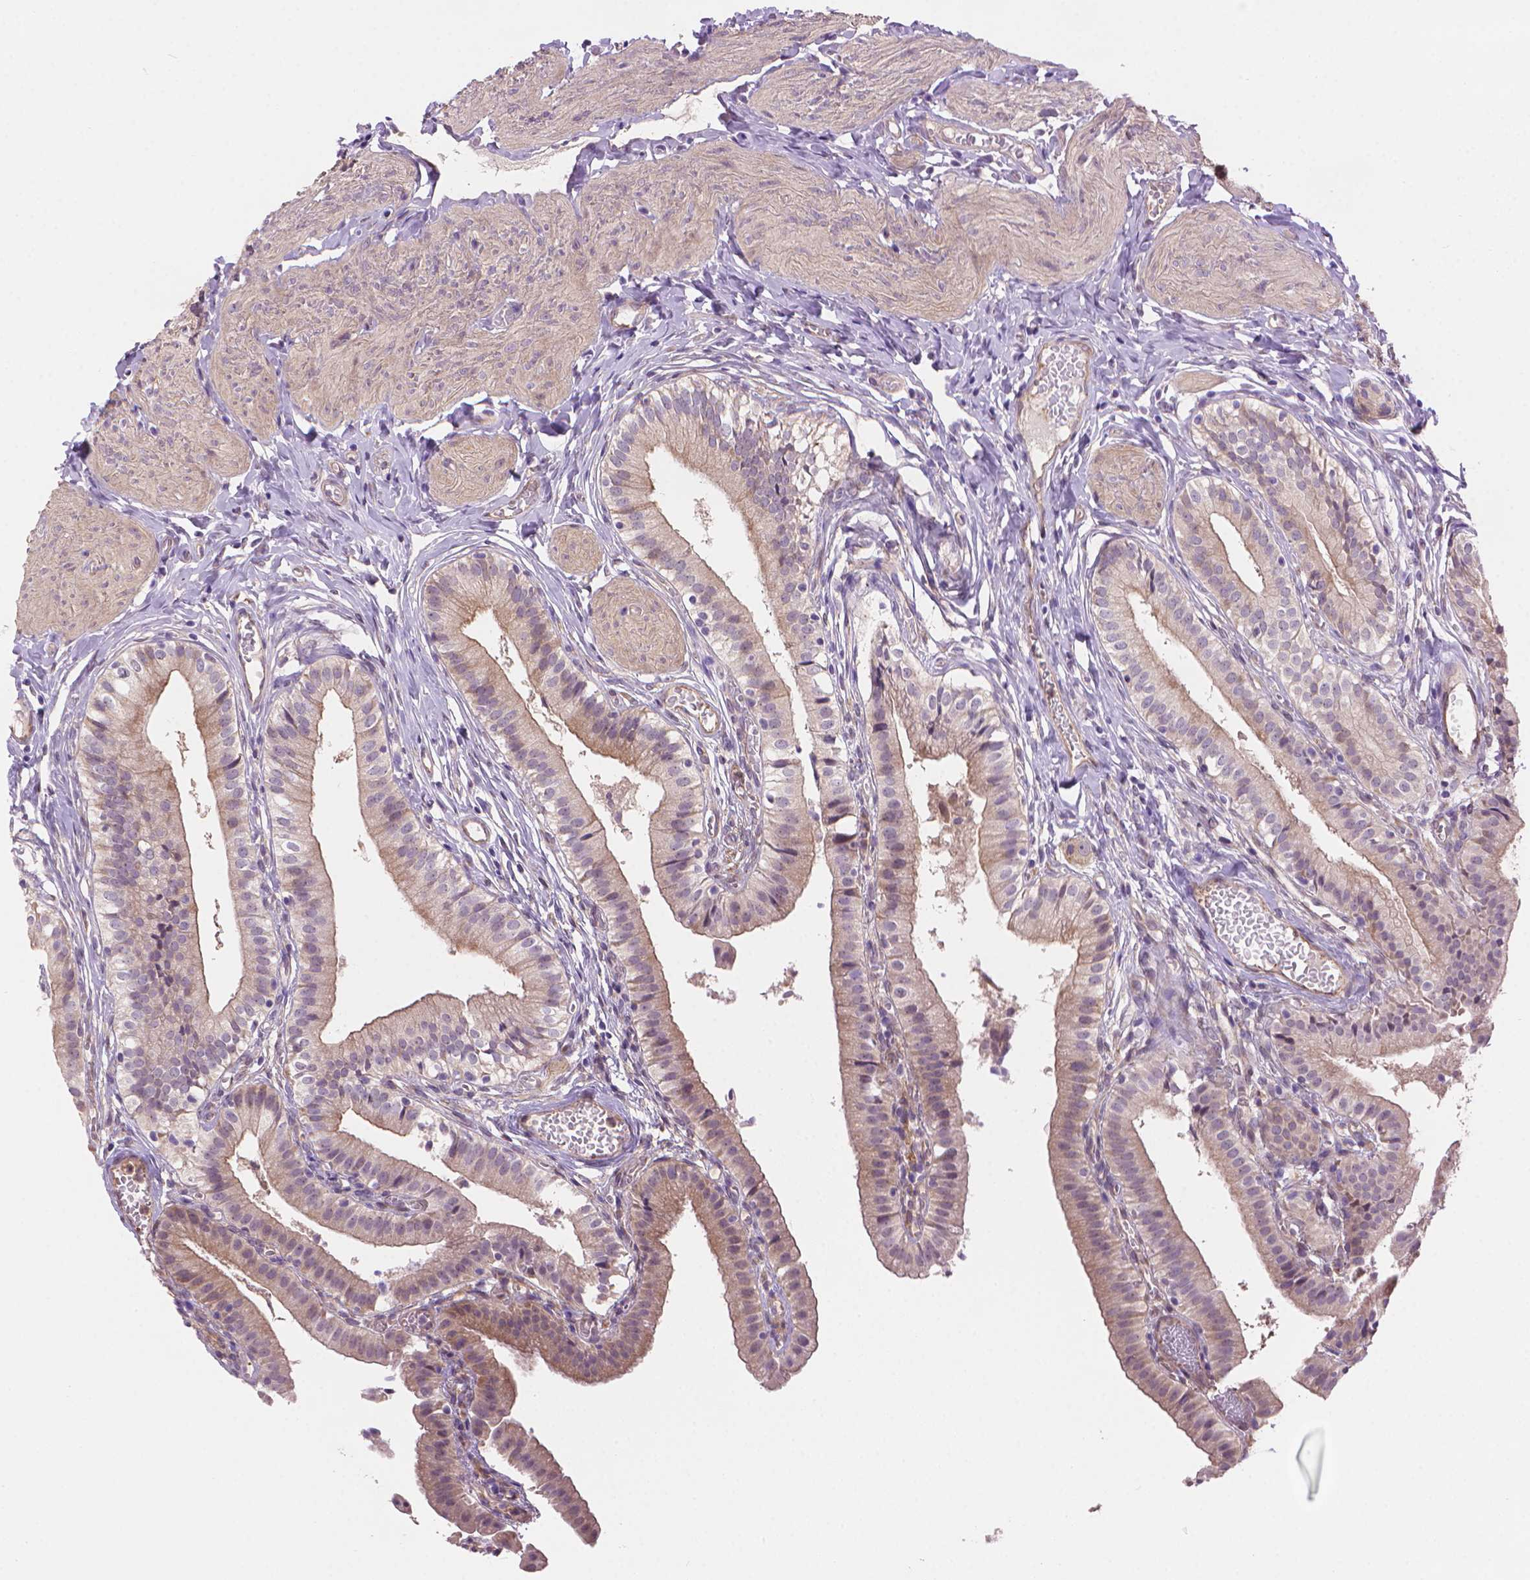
{"staining": {"intensity": "weak", "quantity": "25%-75%", "location": "cytoplasmic/membranous"}, "tissue": "gallbladder", "cell_type": "Glandular cells", "image_type": "normal", "snomed": [{"axis": "morphology", "description": "Normal tissue, NOS"}, {"axis": "topography", "description": "Gallbladder"}], "caption": "Weak cytoplasmic/membranous positivity for a protein is seen in about 25%-75% of glandular cells of unremarkable gallbladder using immunohistochemistry (IHC).", "gene": "AMMECR1L", "patient": {"sex": "female", "age": 47}}